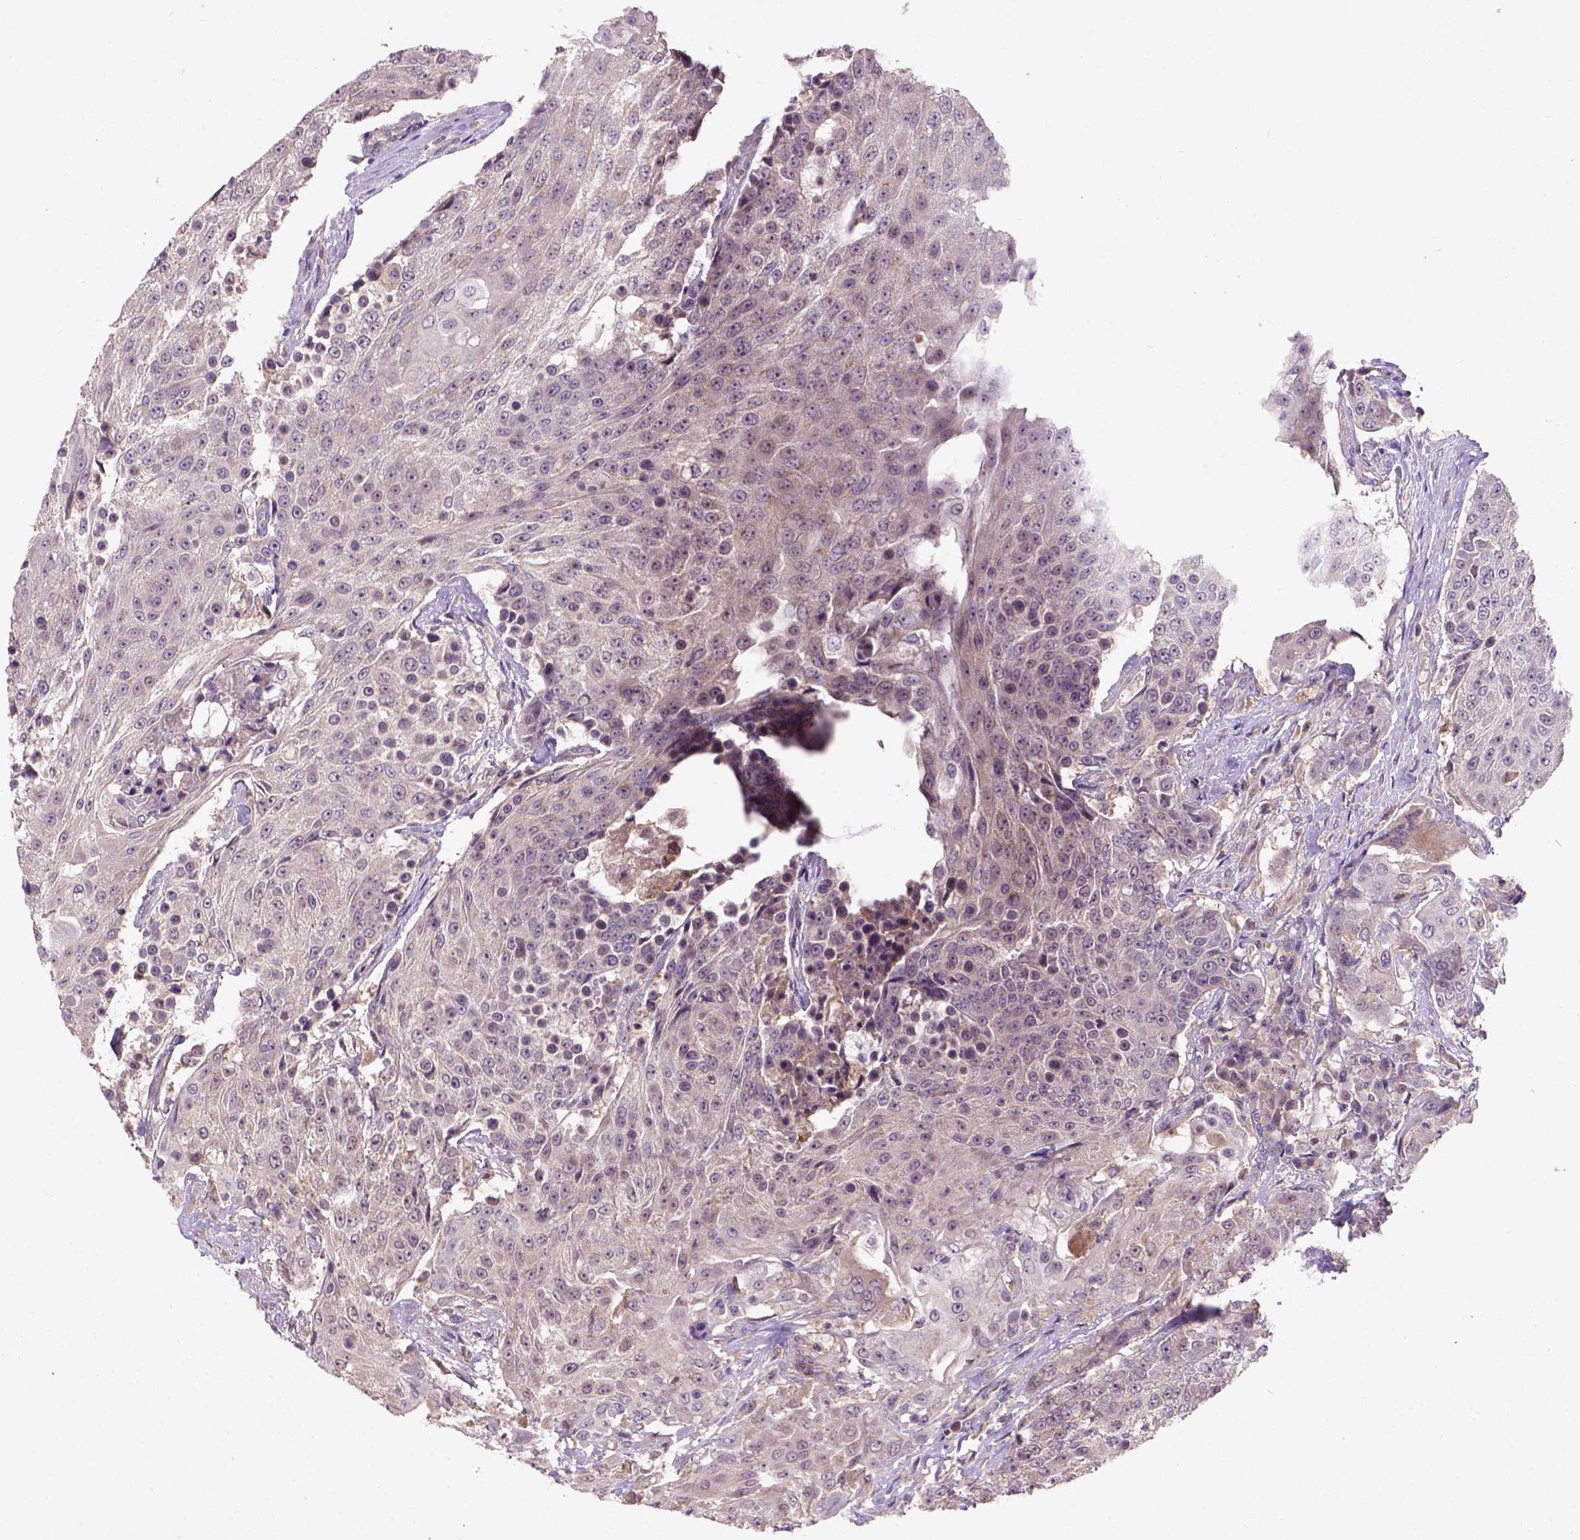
{"staining": {"intensity": "negative", "quantity": "none", "location": "none"}, "tissue": "urothelial cancer", "cell_type": "Tumor cells", "image_type": "cancer", "snomed": [{"axis": "morphology", "description": "Urothelial carcinoma, High grade"}, {"axis": "topography", "description": "Urinary bladder"}], "caption": "Protein analysis of urothelial cancer reveals no significant staining in tumor cells. (DAB (3,3'-diaminobenzidine) immunohistochemistry, high magnification).", "gene": "KBTBD8", "patient": {"sex": "female", "age": 63}}